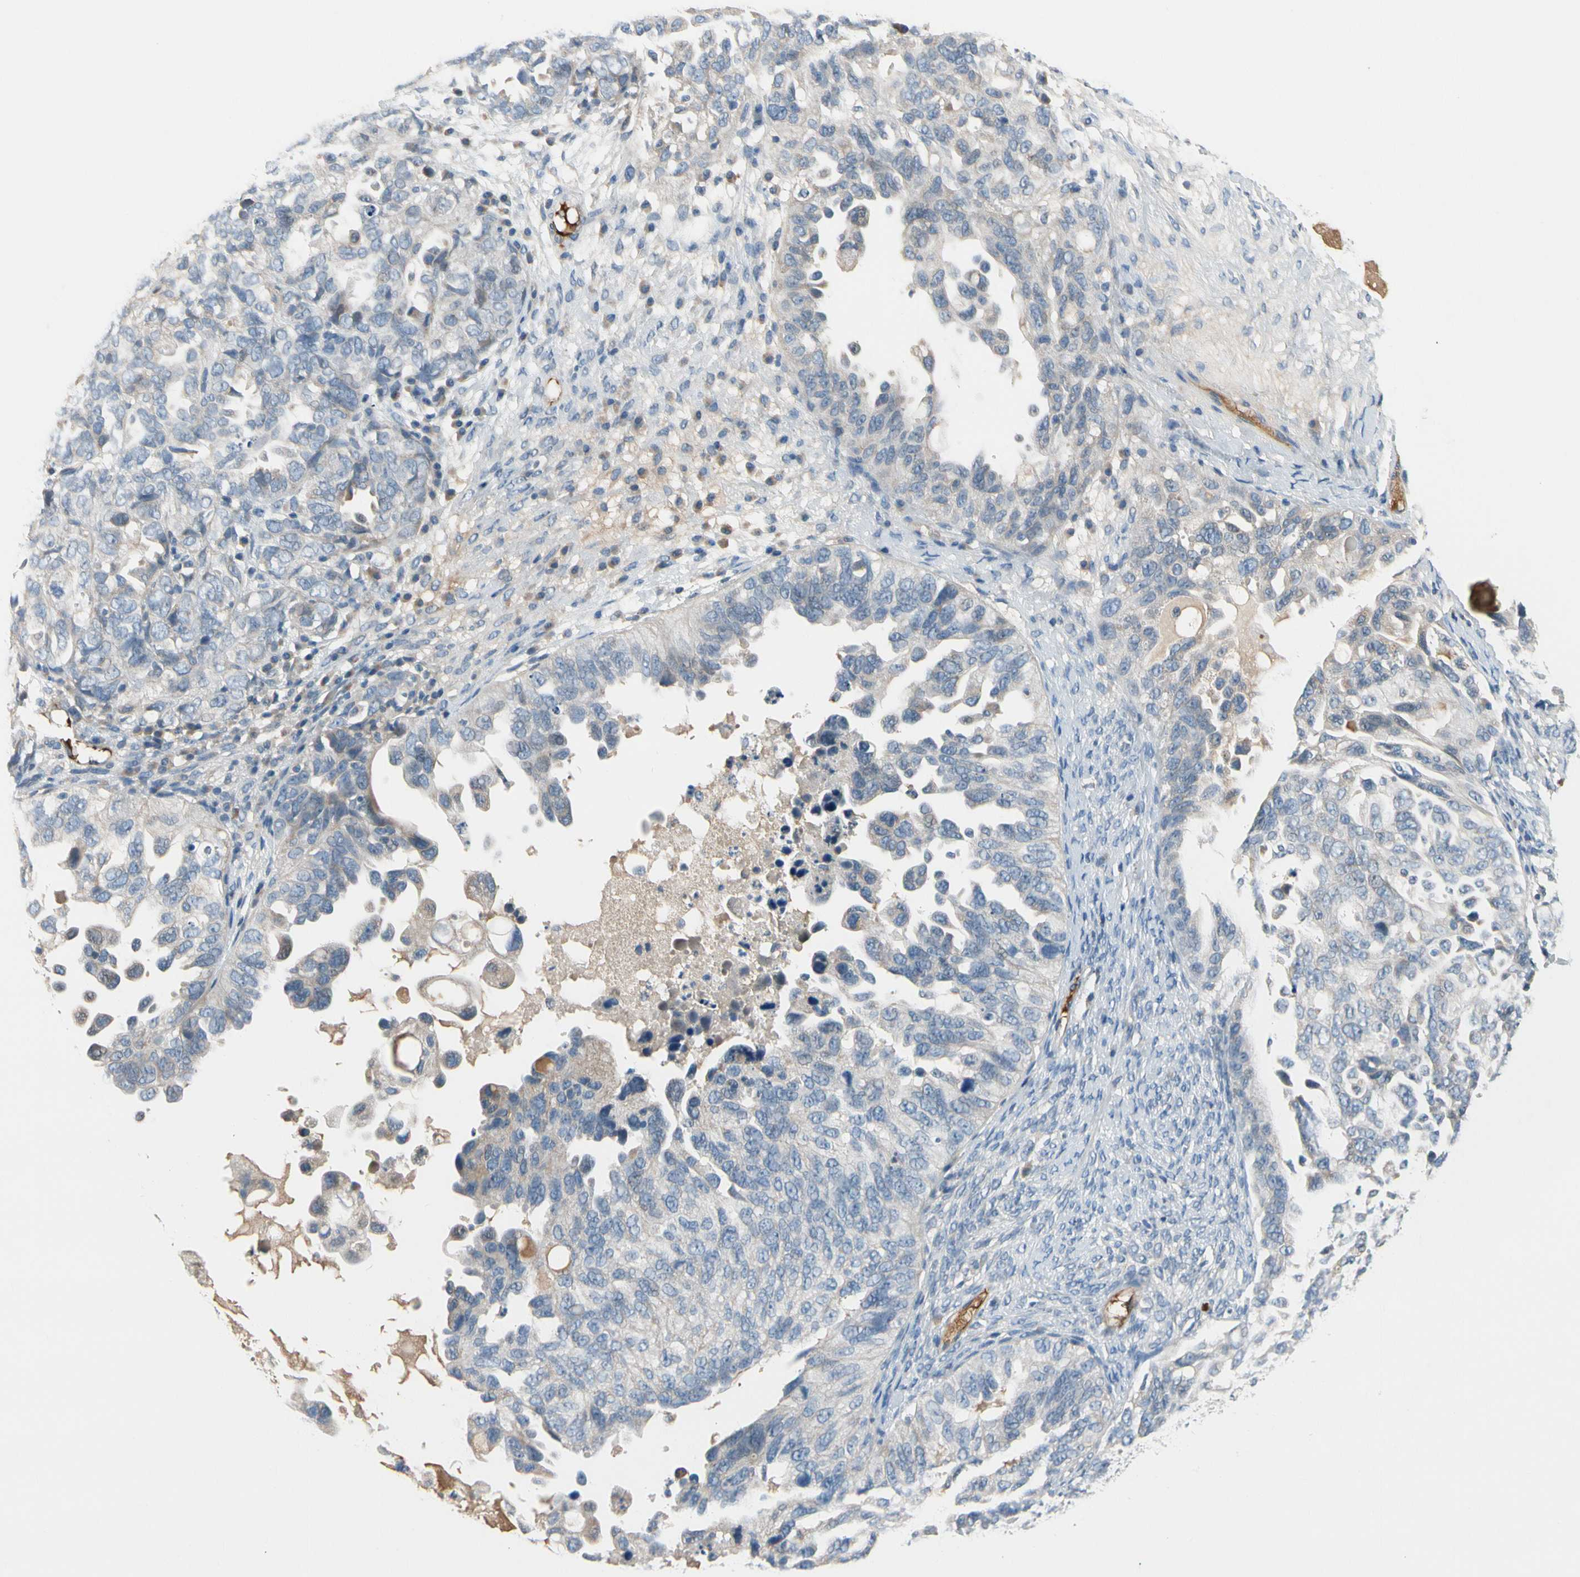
{"staining": {"intensity": "negative", "quantity": "none", "location": "none"}, "tissue": "ovarian cancer", "cell_type": "Tumor cells", "image_type": "cancer", "snomed": [{"axis": "morphology", "description": "Cystadenocarcinoma, serous, NOS"}, {"axis": "topography", "description": "Ovary"}], "caption": "Ovarian serous cystadenocarcinoma was stained to show a protein in brown. There is no significant positivity in tumor cells.", "gene": "CNDP1", "patient": {"sex": "female", "age": 82}}